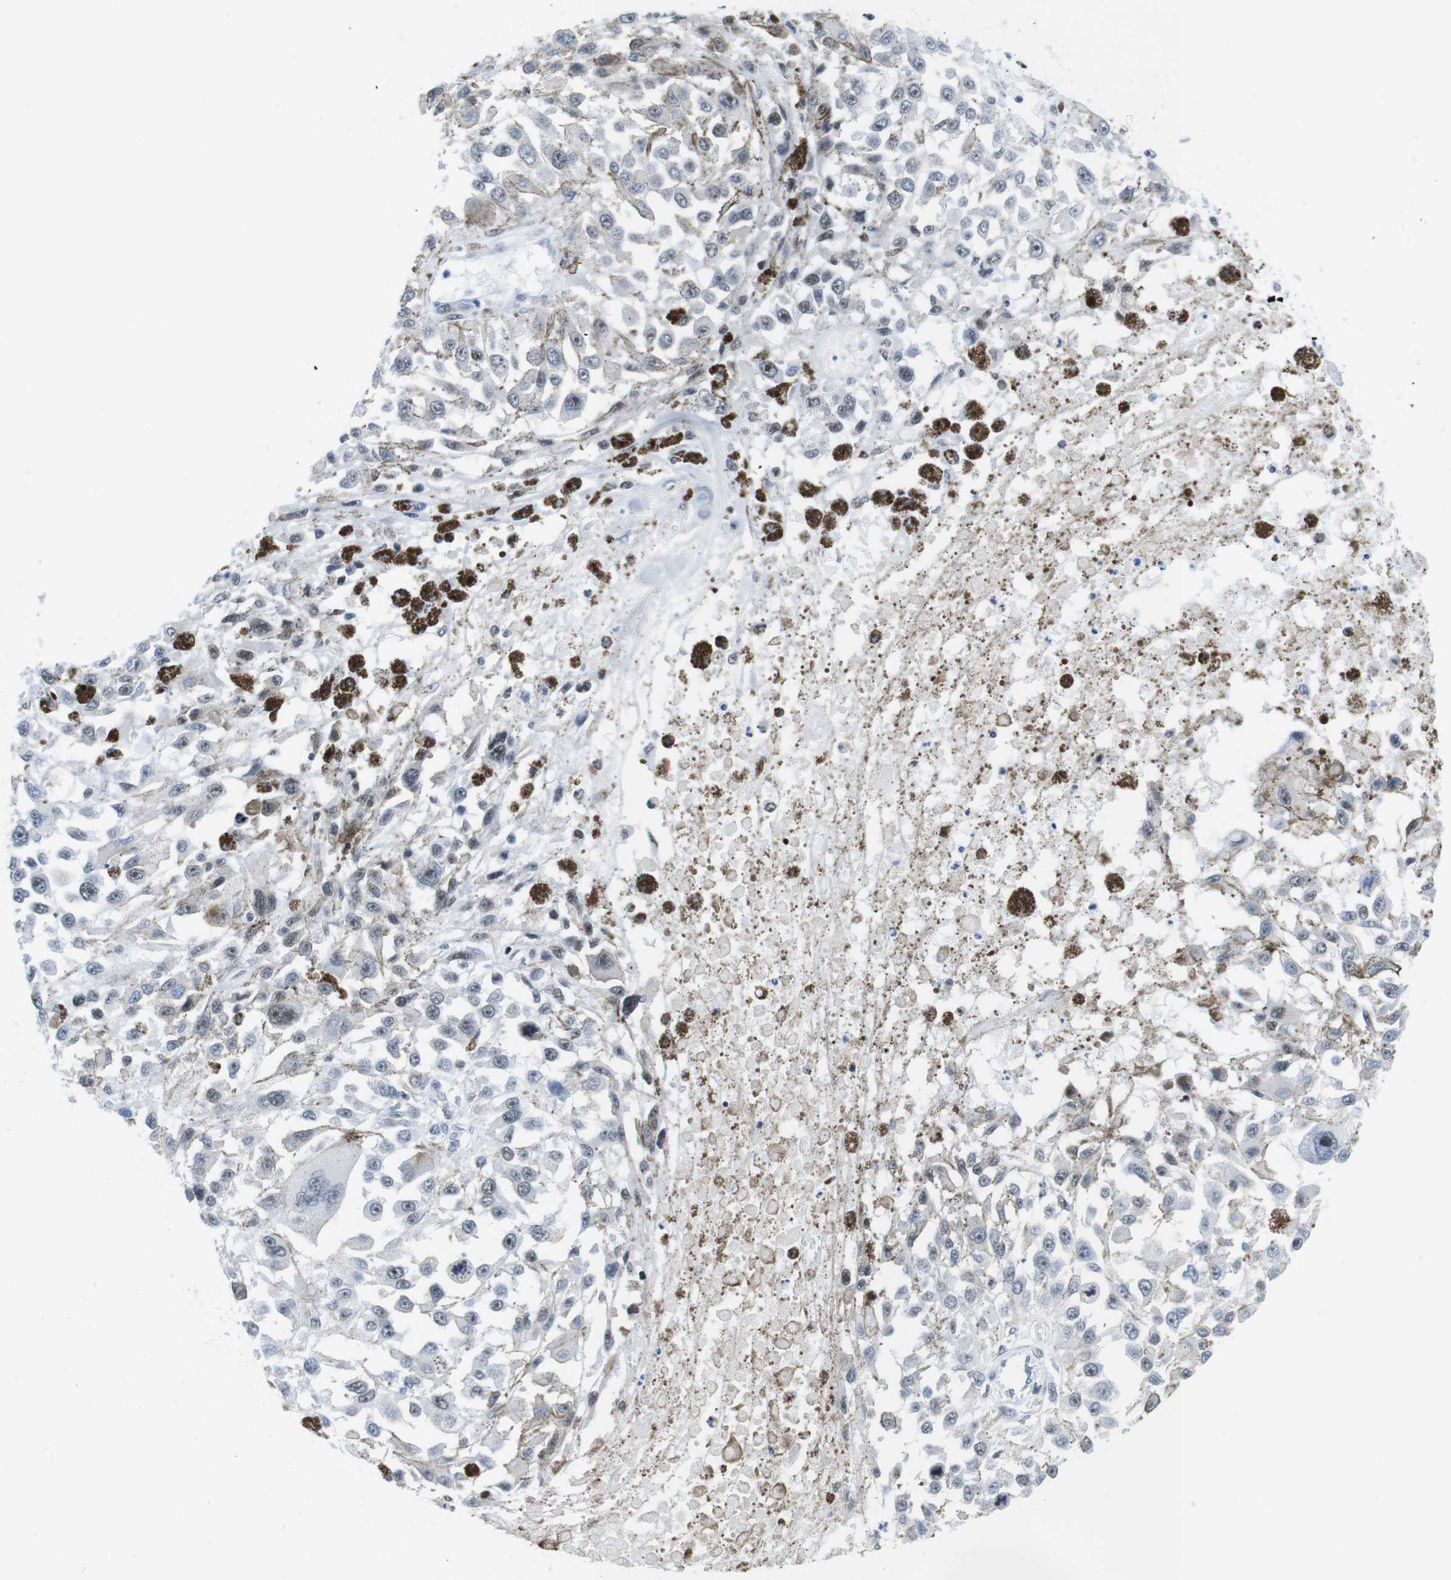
{"staining": {"intensity": "weak", "quantity": "<25%", "location": "nuclear"}, "tissue": "melanoma", "cell_type": "Tumor cells", "image_type": "cancer", "snomed": [{"axis": "morphology", "description": "Malignant melanoma, Metastatic site"}, {"axis": "topography", "description": "Lymph node"}], "caption": "The immunohistochemistry (IHC) photomicrograph has no significant expression in tumor cells of melanoma tissue. Brightfield microscopy of immunohistochemistry (IHC) stained with DAB (3,3'-diaminobenzidine) (brown) and hematoxylin (blue), captured at high magnification.", "gene": "NIFK", "patient": {"sex": "male", "age": 59}}